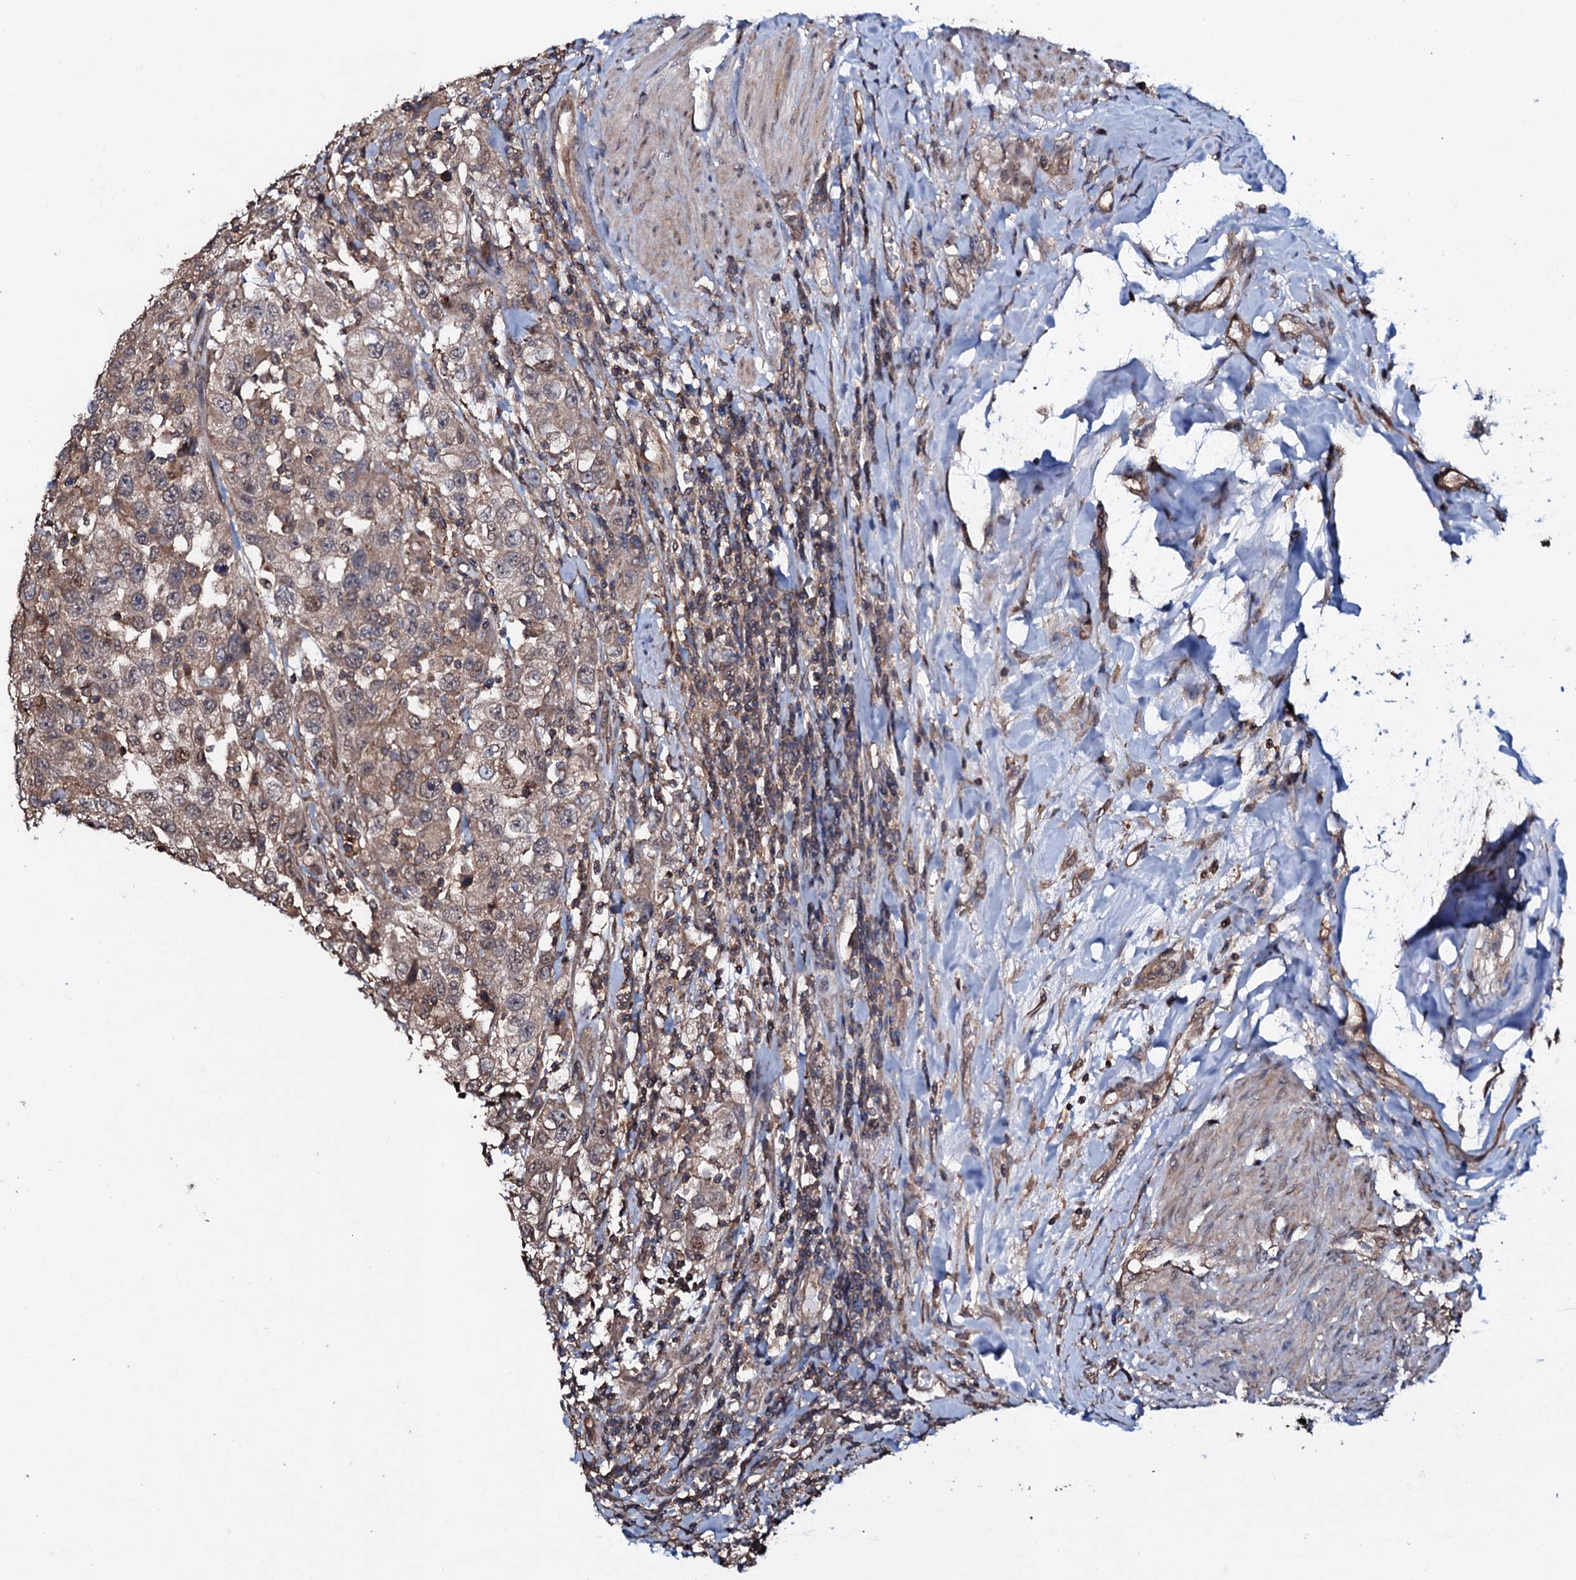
{"staining": {"intensity": "weak", "quantity": ">75%", "location": "cytoplasmic/membranous,nuclear"}, "tissue": "urothelial cancer", "cell_type": "Tumor cells", "image_type": "cancer", "snomed": [{"axis": "morphology", "description": "Urothelial carcinoma, High grade"}, {"axis": "topography", "description": "Urinary bladder"}], "caption": "A brown stain highlights weak cytoplasmic/membranous and nuclear expression of a protein in urothelial cancer tumor cells.", "gene": "COG6", "patient": {"sex": "female", "age": 80}}